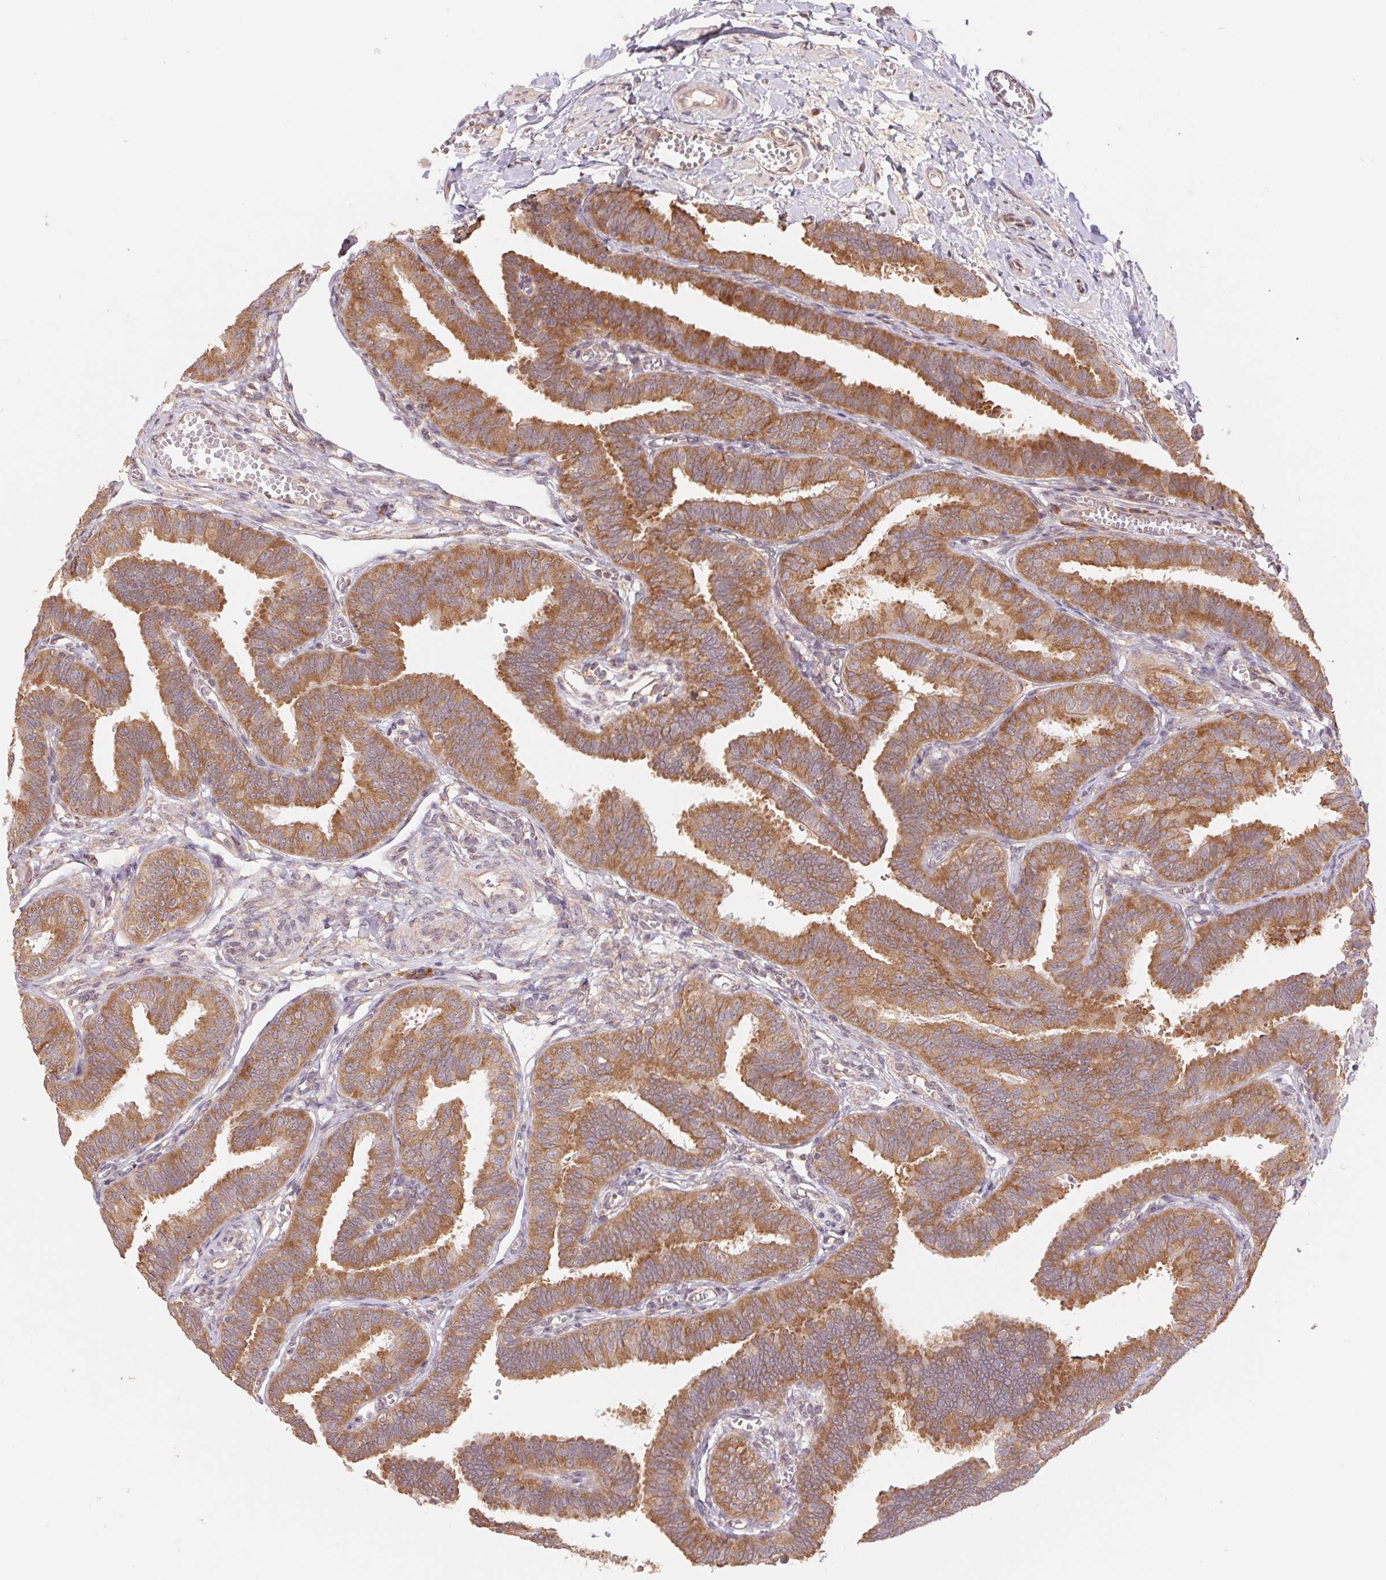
{"staining": {"intensity": "moderate", "quantity": ">75%", "location": "cytoplasmic/membranous"}, "tissue": "fallopian tube", "cell_type": "Glandular cells", "image_type": "normal", "snomed": [{"axis": "morphology", "description": "Normal tissue, NOS"}, {"axis": "topography", "description": "Fallopian tube"}], "caption": "Protein expression analysis of normal fallopian tube shows moderate cytoplasmic/membranous expression in about >75% of glandular cells.", "gene": "RPL27A", "patient": {"sex": "female", "age": 25}}